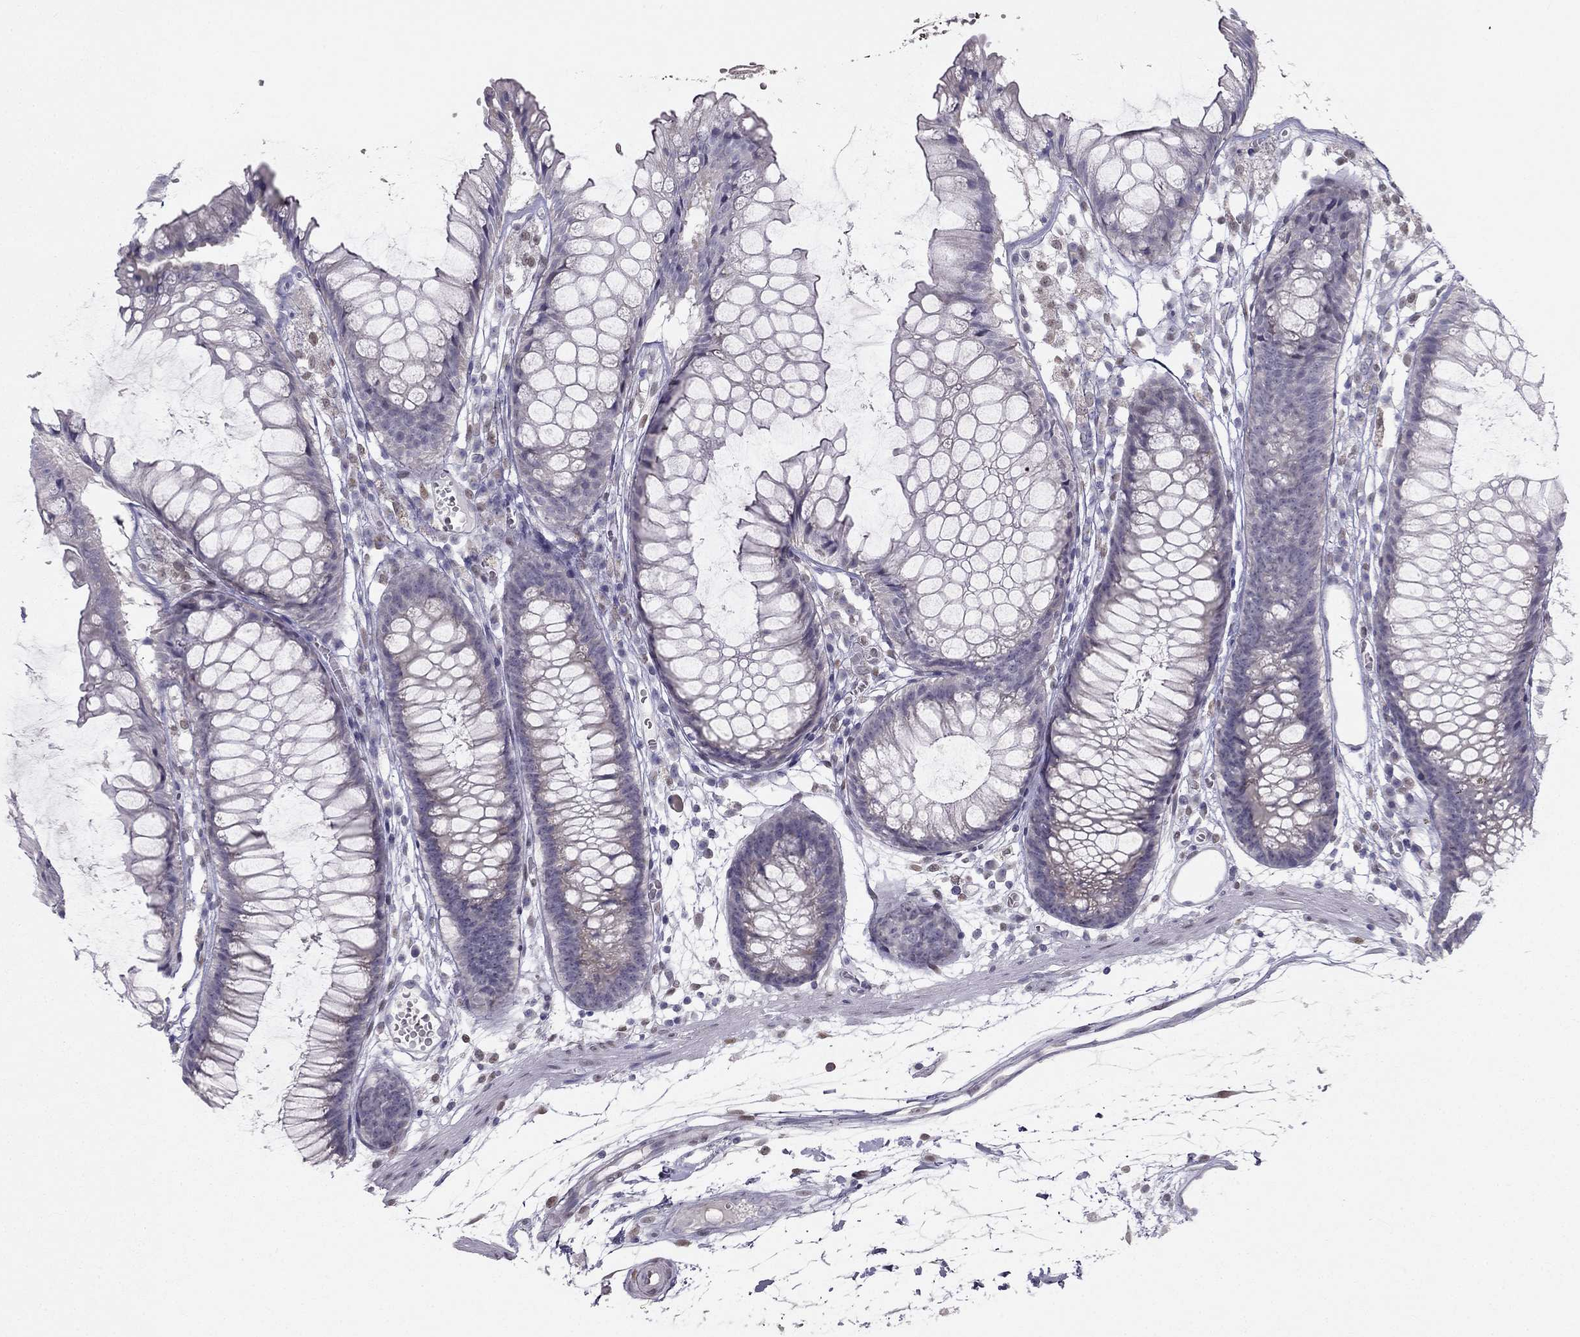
{"staining": {"intensity": "negative", "quantity": "none", "location": "none"}, "tissue": "colon", "cell_type": "Endothelial cells", "image_type": "normal", "snomed": [{"axis": "morphology", "description": "Normal tissue, NOS"}, {"axis": "morphology", "description": "Adenocarcinoma, NOS"}, {"axis": "topography", "description": "Colon"}], "caption": "Protein analysis of benign colon displays no significant staining in endothelial cells.", "gene": "TRPS1", "patient": {"sex": "male", "age": 65}}